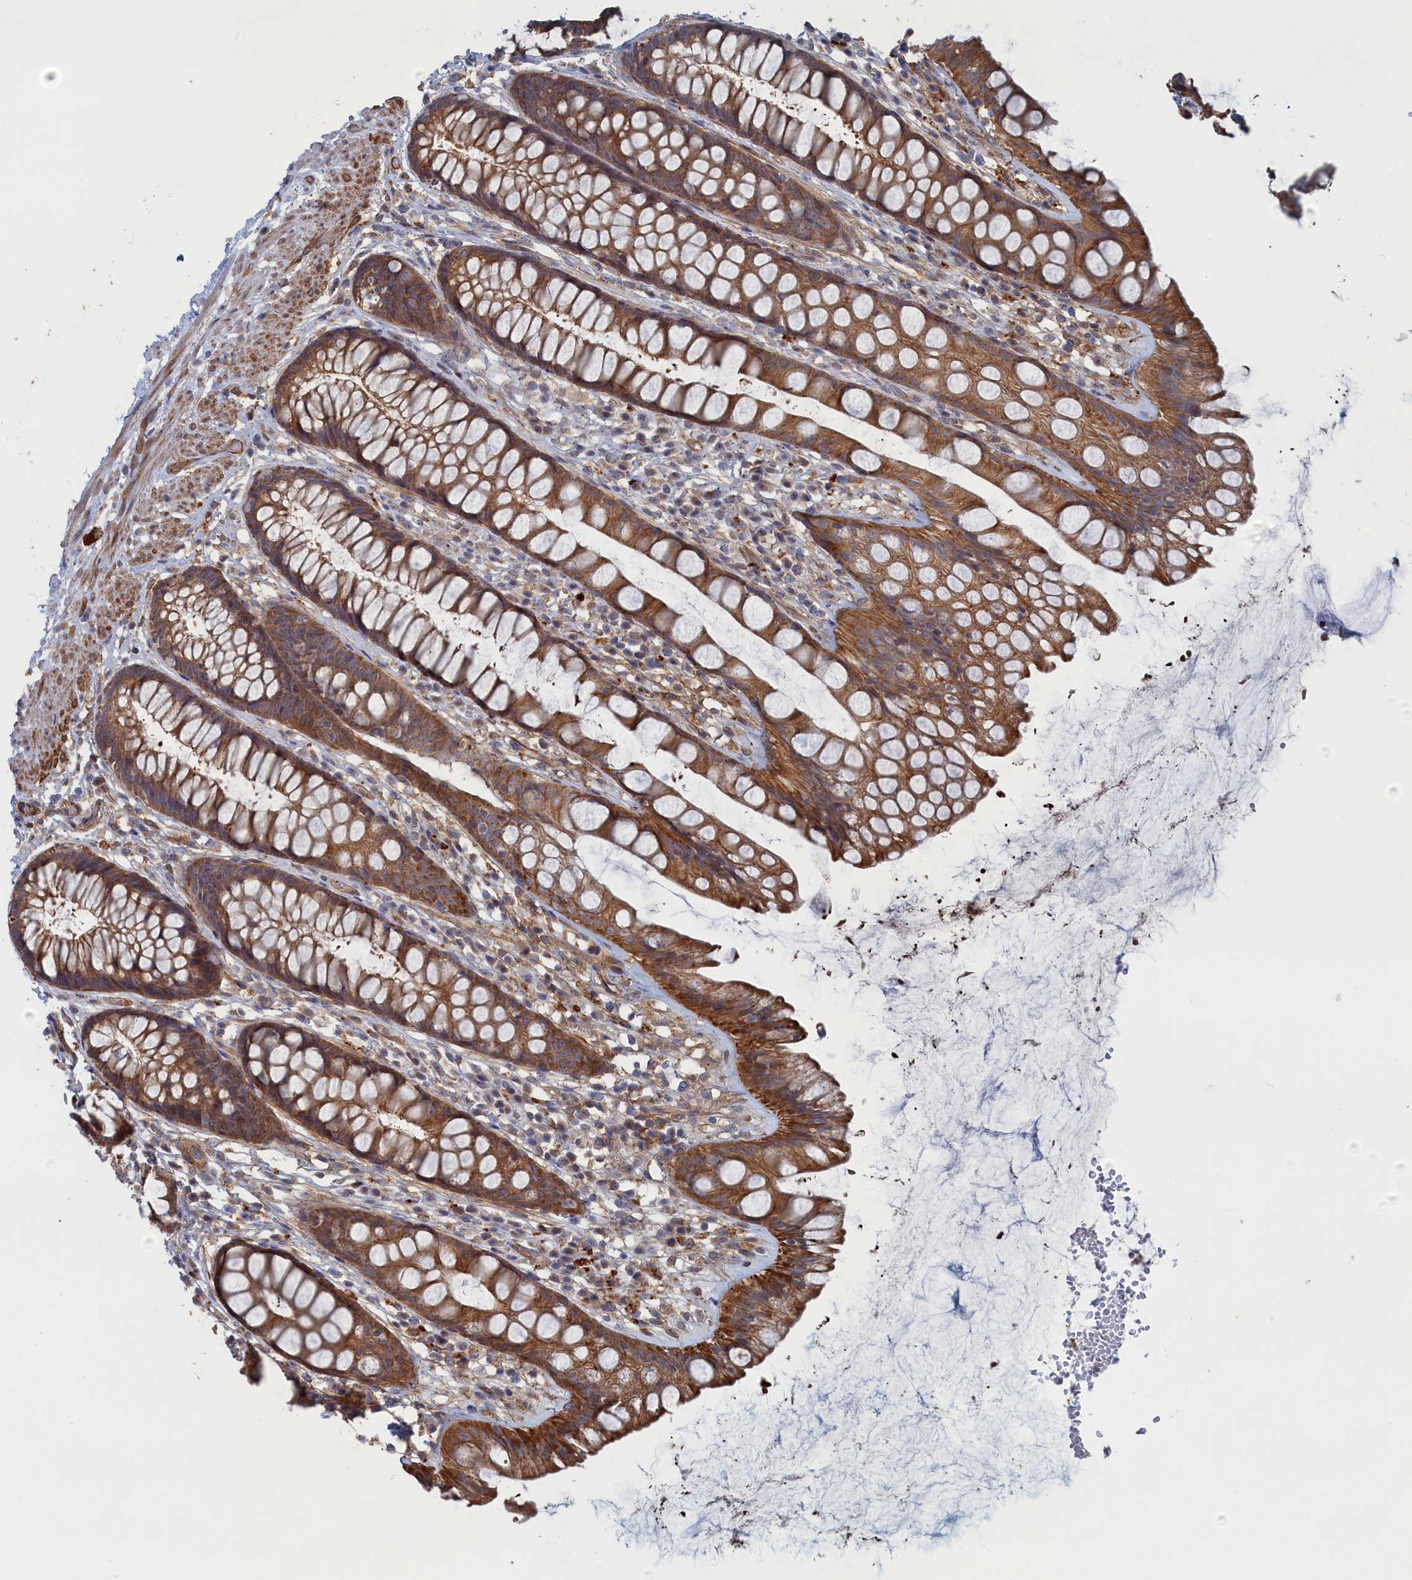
{"staining": {"intensity": "moderate", "quantity": ">75%", "location": "cytoplasmic/membranous"}, "tissue": "rectum", "cell_type": "Glandular cells", "image_type": "normal", "snomed": [{"axis": "morphology", "description": "Normal tissue, NOS"}, {"axis": "topography", "description": "Rectum"}], "caption": "Glandular cells show moderate cytoplasmic/membranous expression in approximately >75% of cells in benign rectum. (brown staining indicates protein expression, while blue staining denotes nuclei).", "gene": "FILIP1L", "patient": {"sex": "male", "age": 74}}